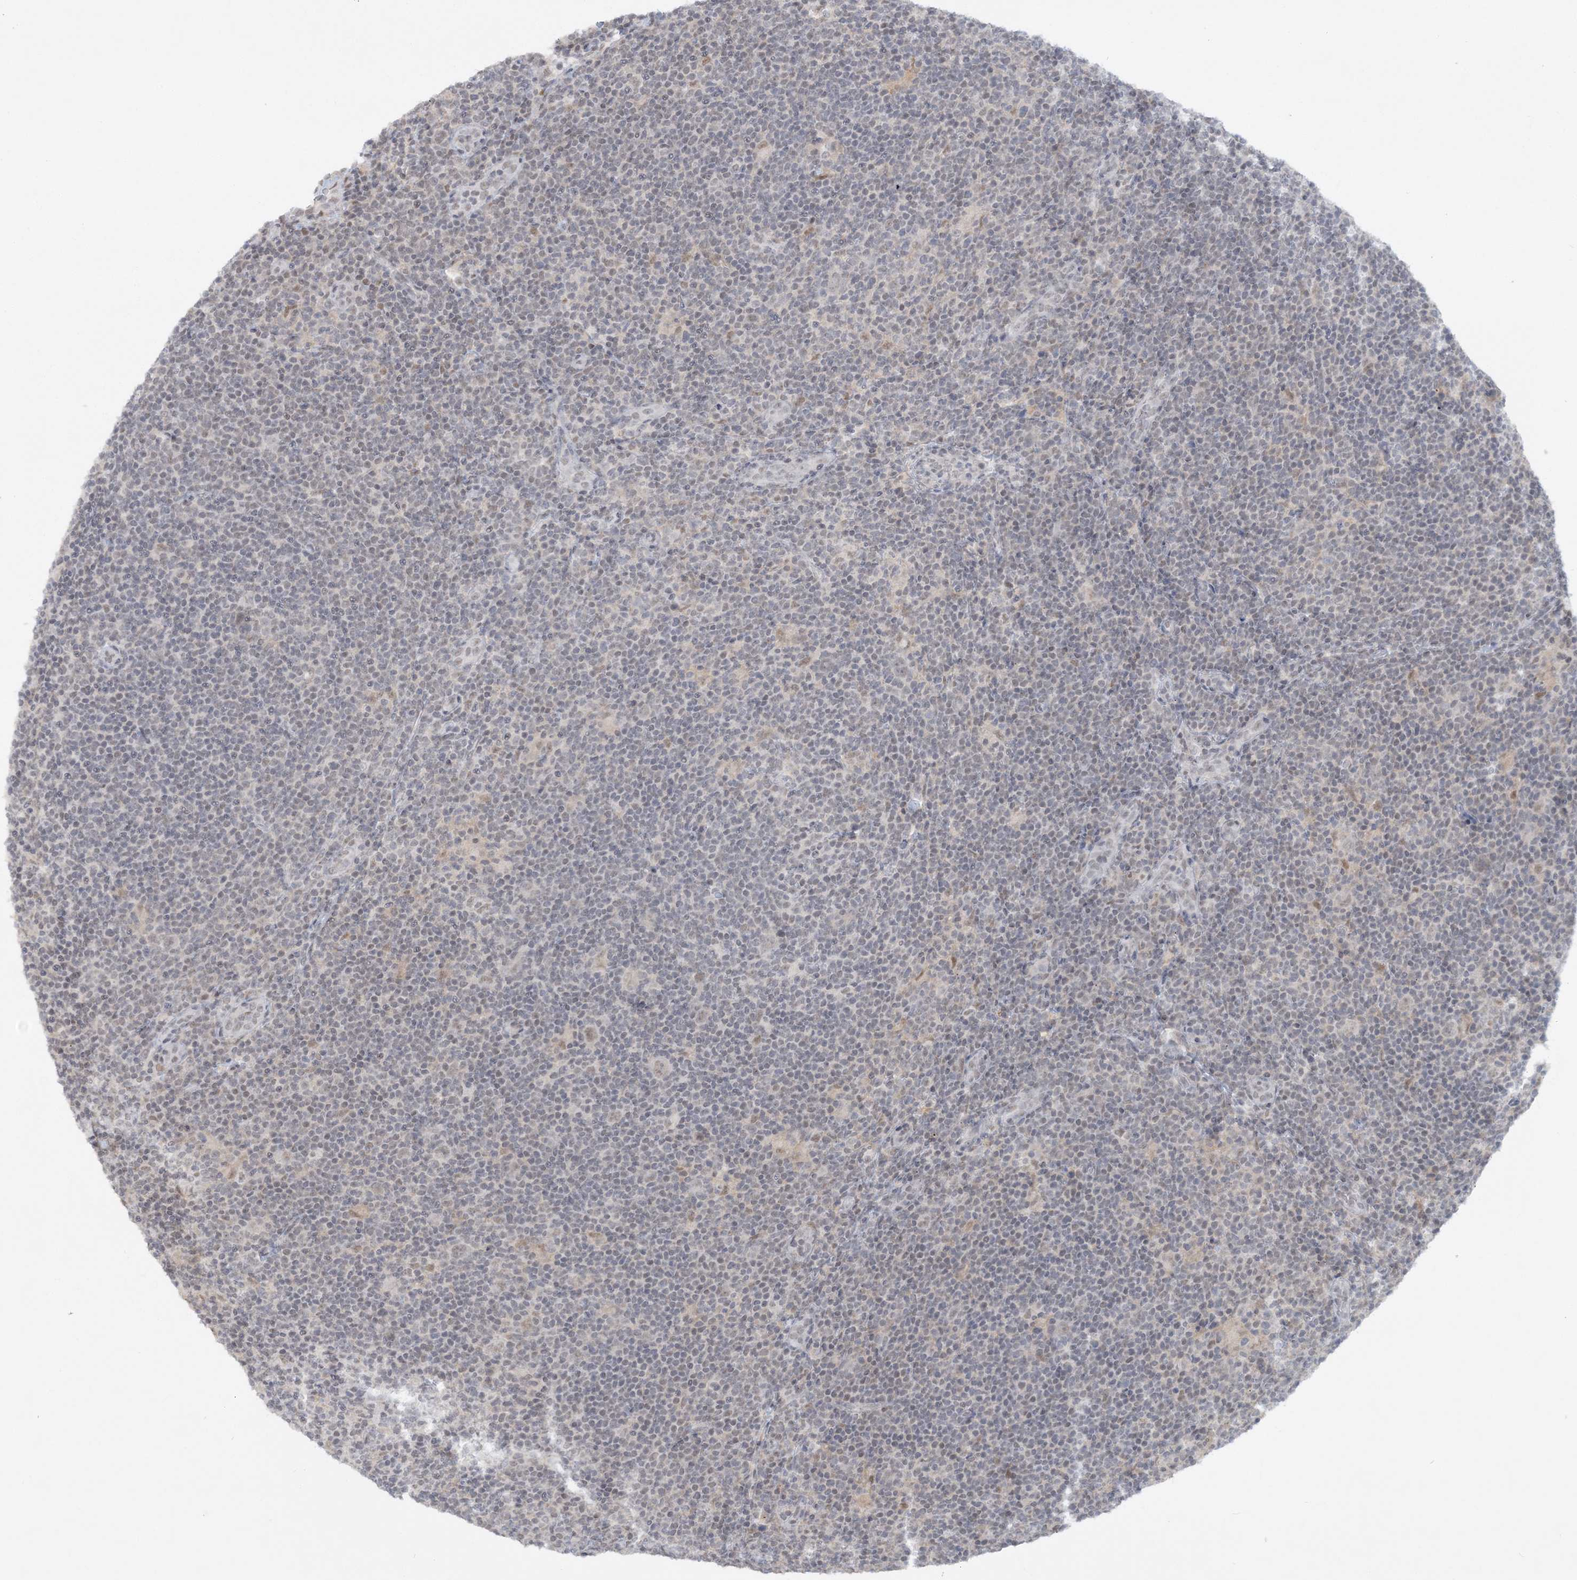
{"staining": {"intensity": "weak", "quantity": "<25%", "location": "nuclear"}, "tissue": "lymphoma", "cell_type": "Tumor cells", "image_type": "cancer", "snomed": [{"axis": "morphology", "description": "Hodgkin's disease, NOS"}, {"axis": "topography", "description": "Lymph node"}], "caption": "Immunohistochemistry (IHC) of human Hodgkin's disease demonstrates no positivity in tumor cells.", "gene": "KMT2D", "patient": {"sex": "female", "age": 57}}